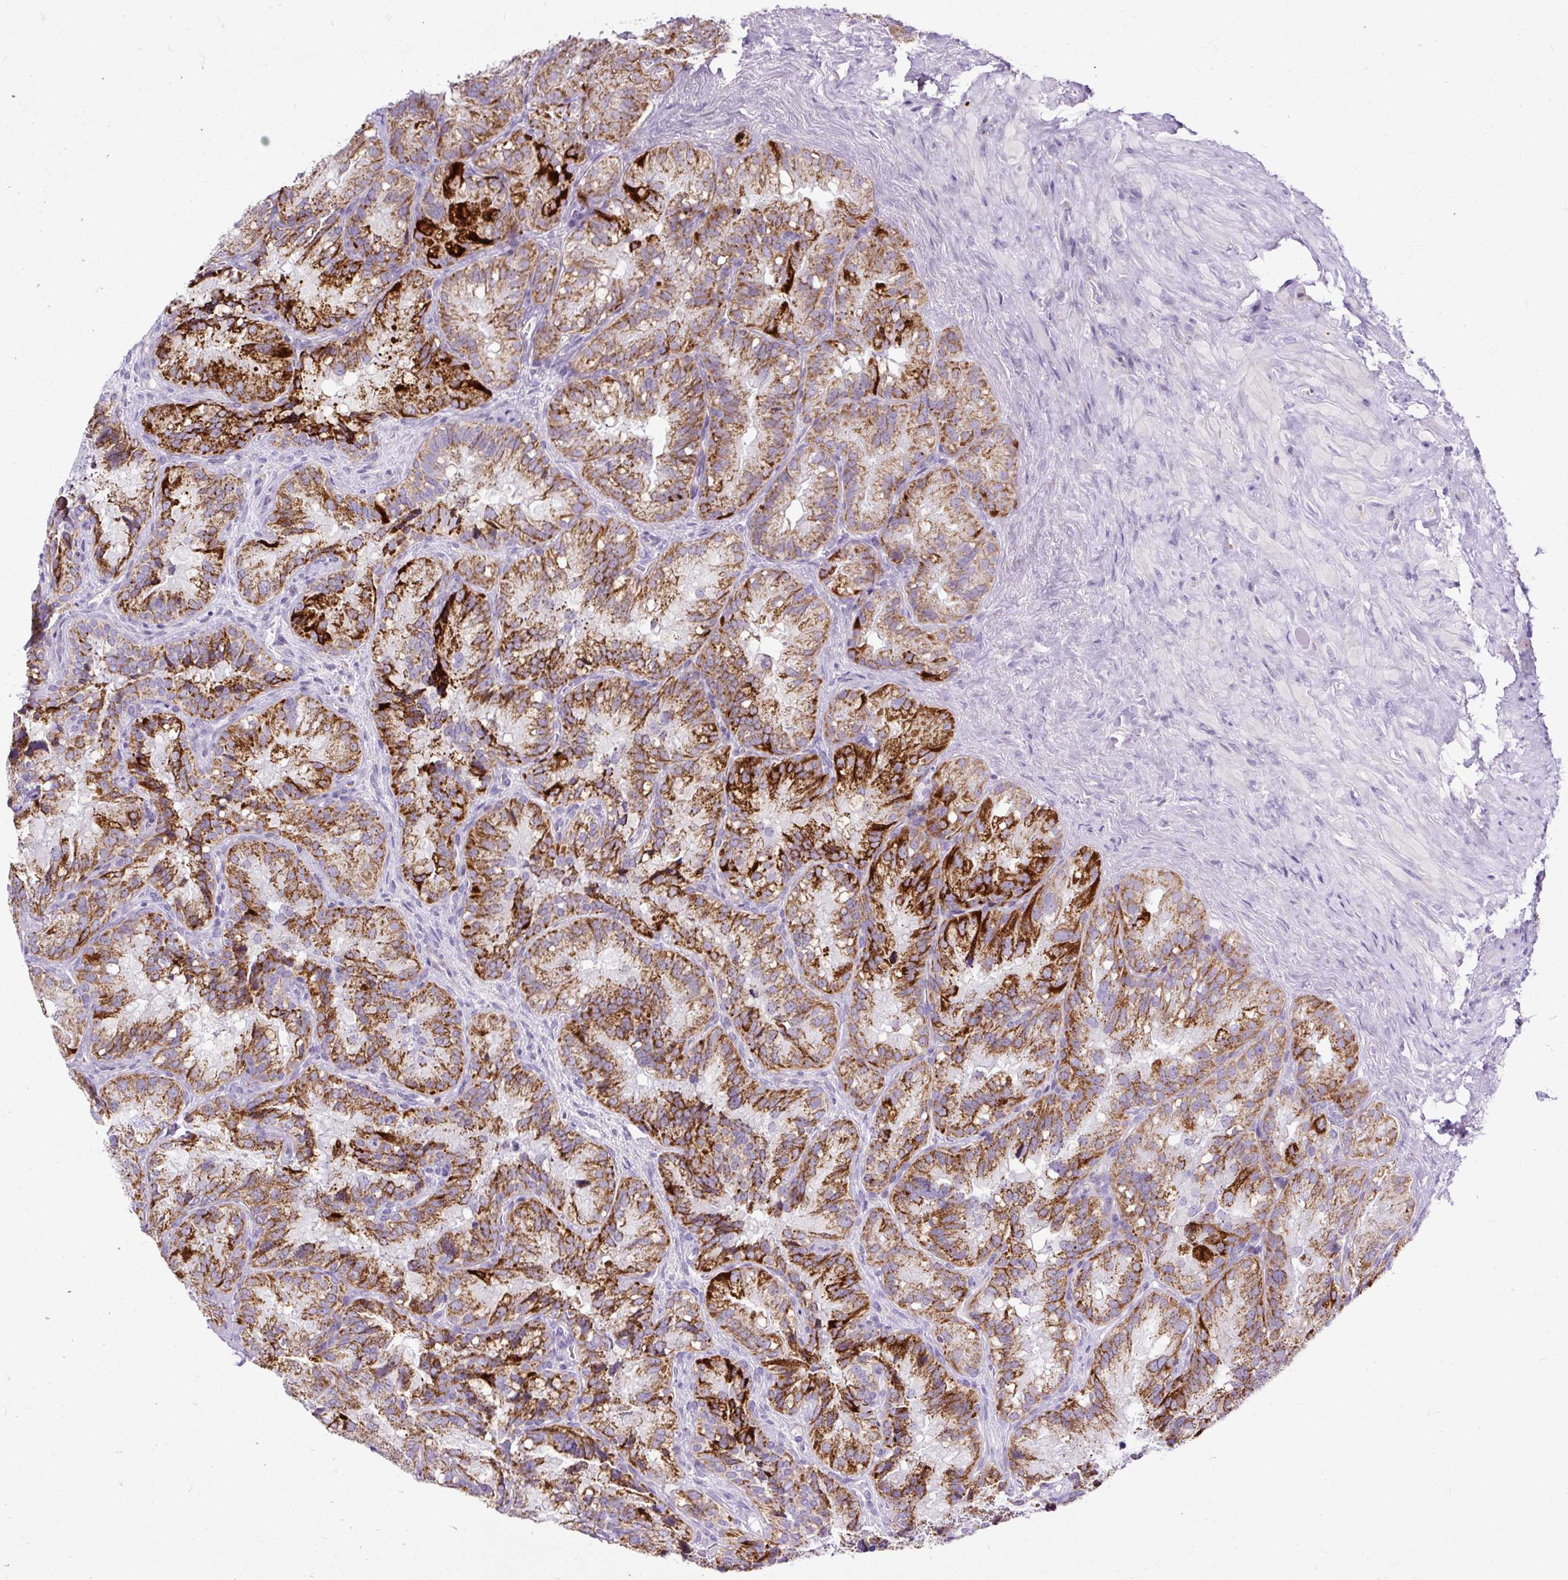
{"staining": {"intensity": "strong", "quantity": ">75%", "location": "cytoplasmic/membranous"}, "tissue": "seminal vesicle", "cell_type": "Glandular cells", "image_type": "normal", "snomed": [{"axis": "morphology", "description": "Normal tissue, NOS"}, {"axis": "topography", "description": "Seminal veicle"}], "caption": "Protein expression analysis of unremarkable human seminal vesicle reveals strong cytoplasmic/membranous staining in approximately >75% of glandular cells. Using DAB (3,3'-diaminobenzidine) (brown) and hematoxylin (blue) stains, captured at high magnification using brightfield microscopy.", "gene": "FMC1", "patient": {"sex": "male", "age": 69}}